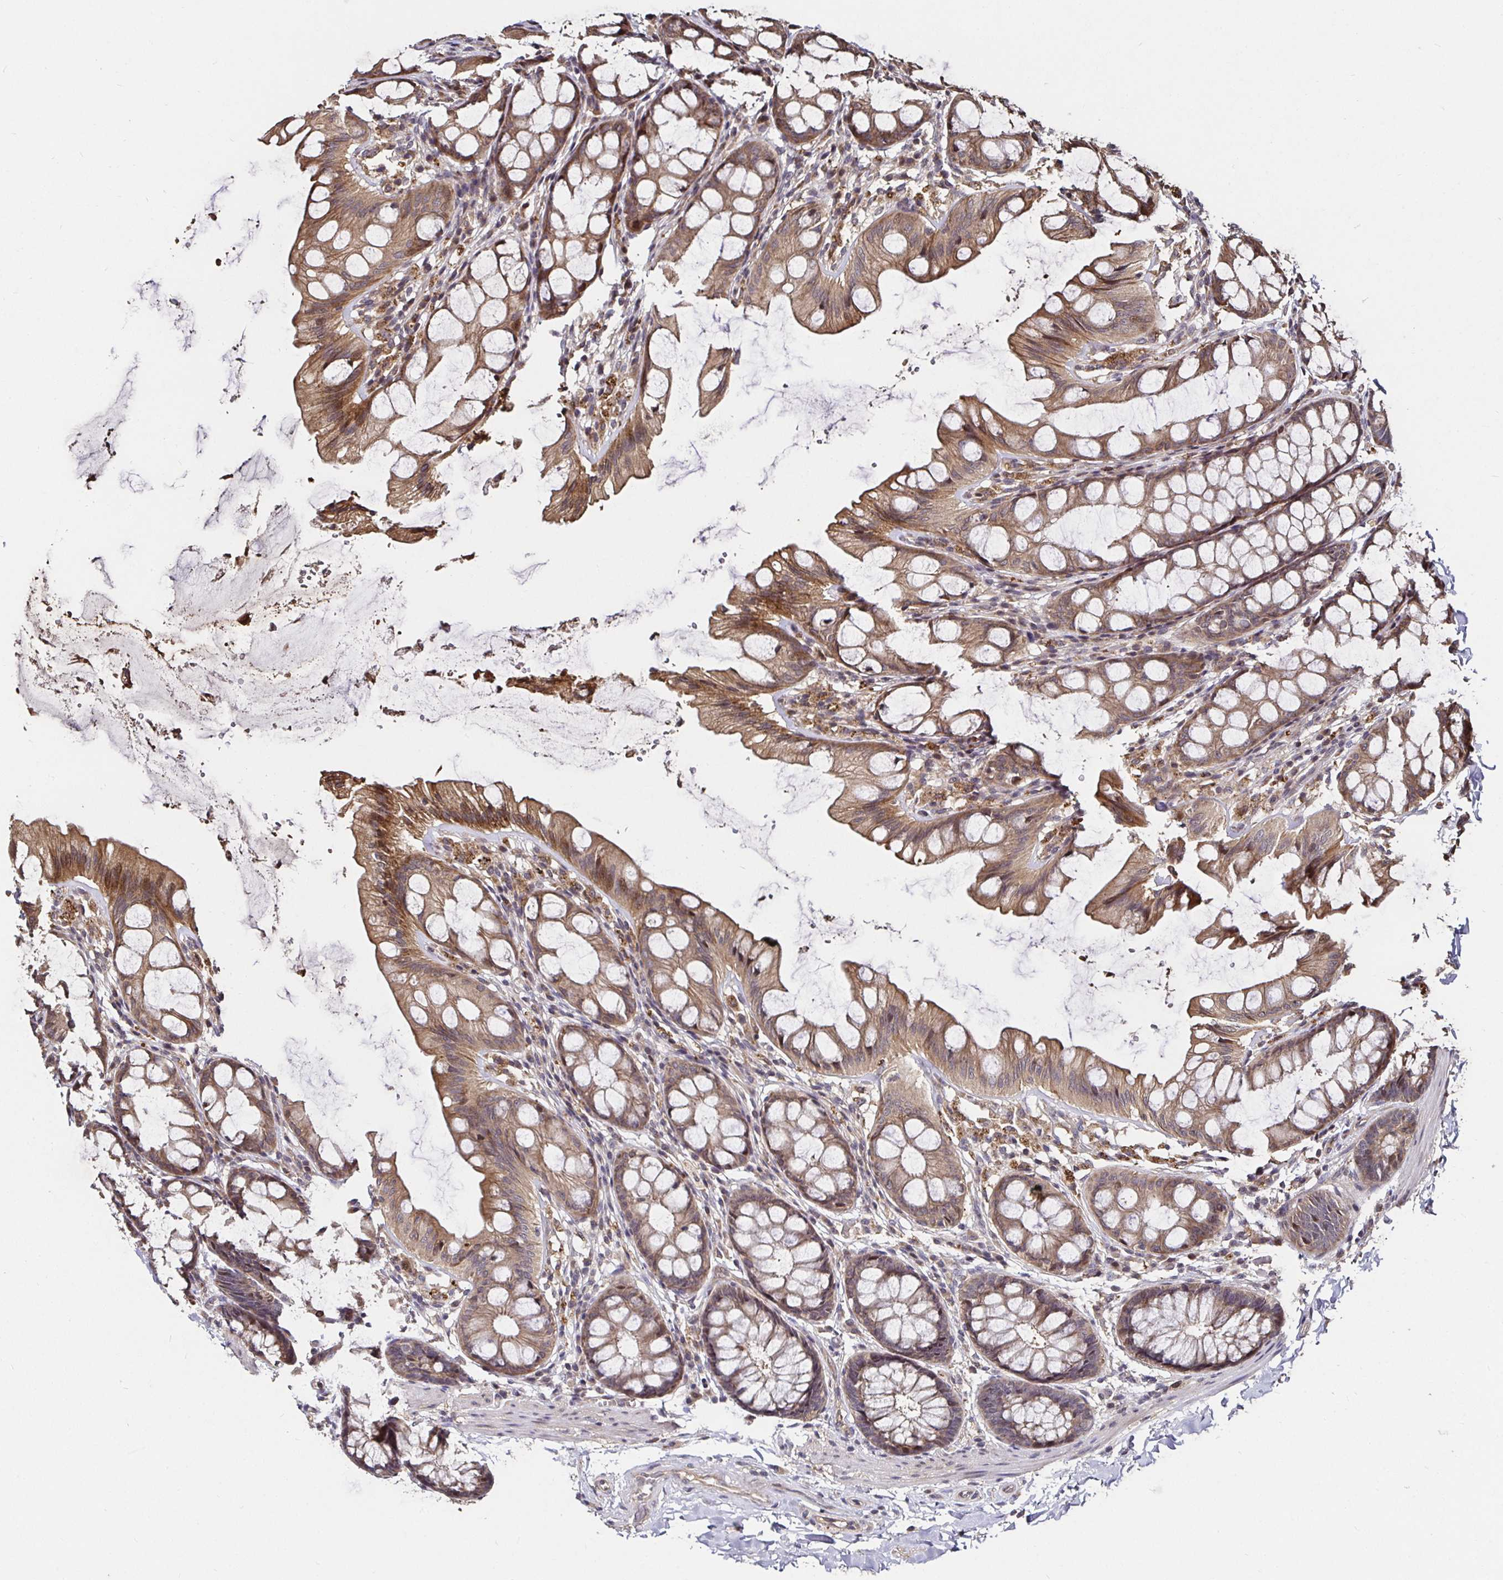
{"staining": {"intensity": "weak", "quantity": ">75%", "location": "cytoplasmic/membranous"}, "tissue": "colon", "cell_type": "Endothelial cells", "image_type": "normal", "snomed": [{"axis": "morphology", "description": "Normal tissue, NOS"}, {"axis": "topography", "description": "Colon"}], "caption": "Colon stained for a protein (brown) exhibits weak cytoplasmic/membranous positive positivity in approximately >75% of endothelial cells.", "gene": "SMYD3", "patient": {"sex": "male", "age": 47}}